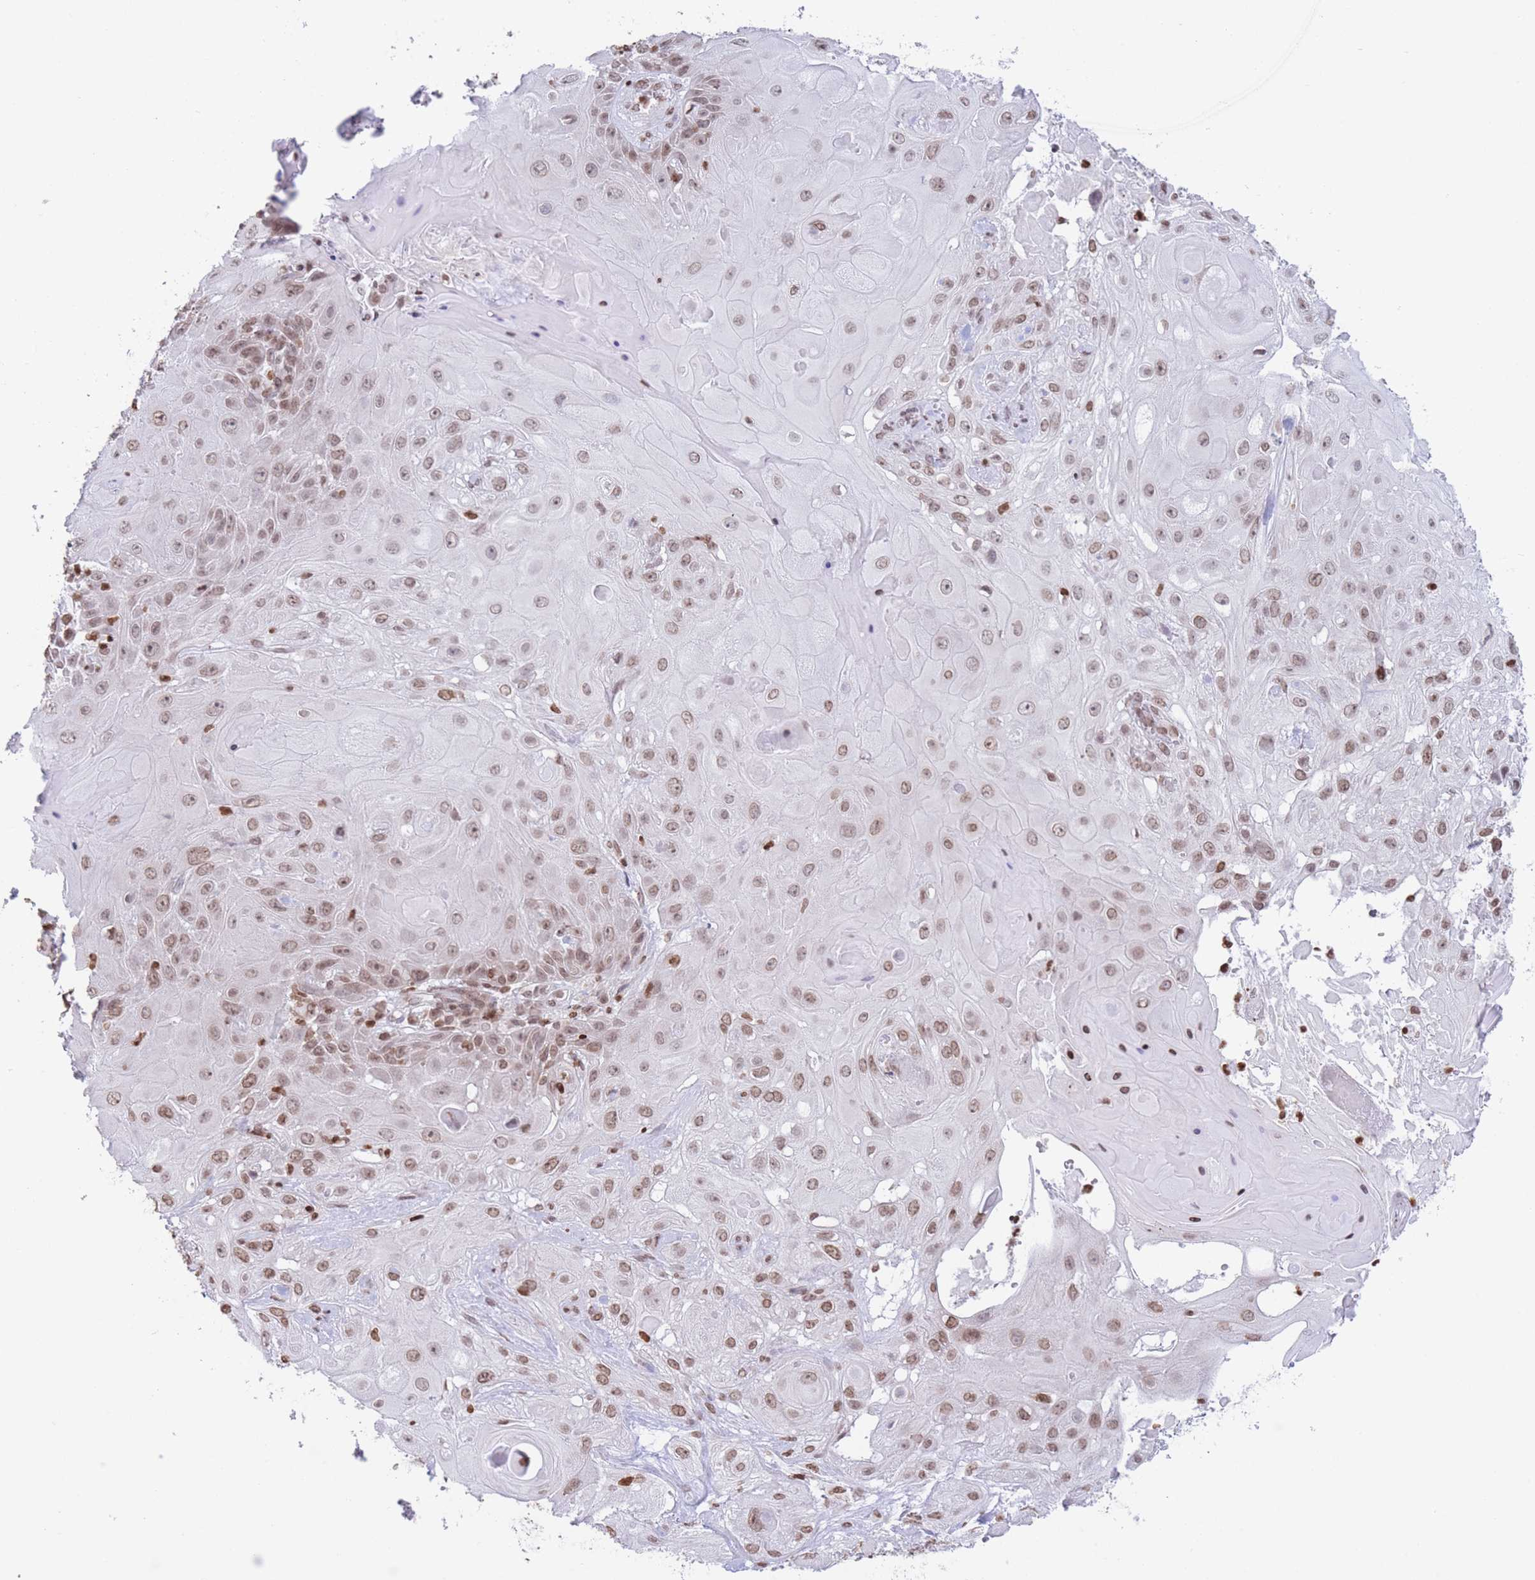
{"staining": {"intensity": "moderate", "quantity": ">75%", "location": "nuclear"}, "tissue": "skin cancer", "cell_type": "Tumor cells", "image_type": "cancer", "snomed": [{"axis": "morphology", "description": "Normal tissue, NOS"}, {"axis": "morphology", "description": "Squamous cell carcinoma, NOS"}, {"axis": "topography", "description": "Skin"}, {"axis": "topography", "description": "Cartilage tissue"}], "caption": "About >75% of tumor cells in squamous cell carcinoma (skin) demonstrate moderate nuclear protein expression as visualized by brown immunohistochemical staining.", "gene": "H2BC11", "patient": {"sex": "female", "age": 79}}